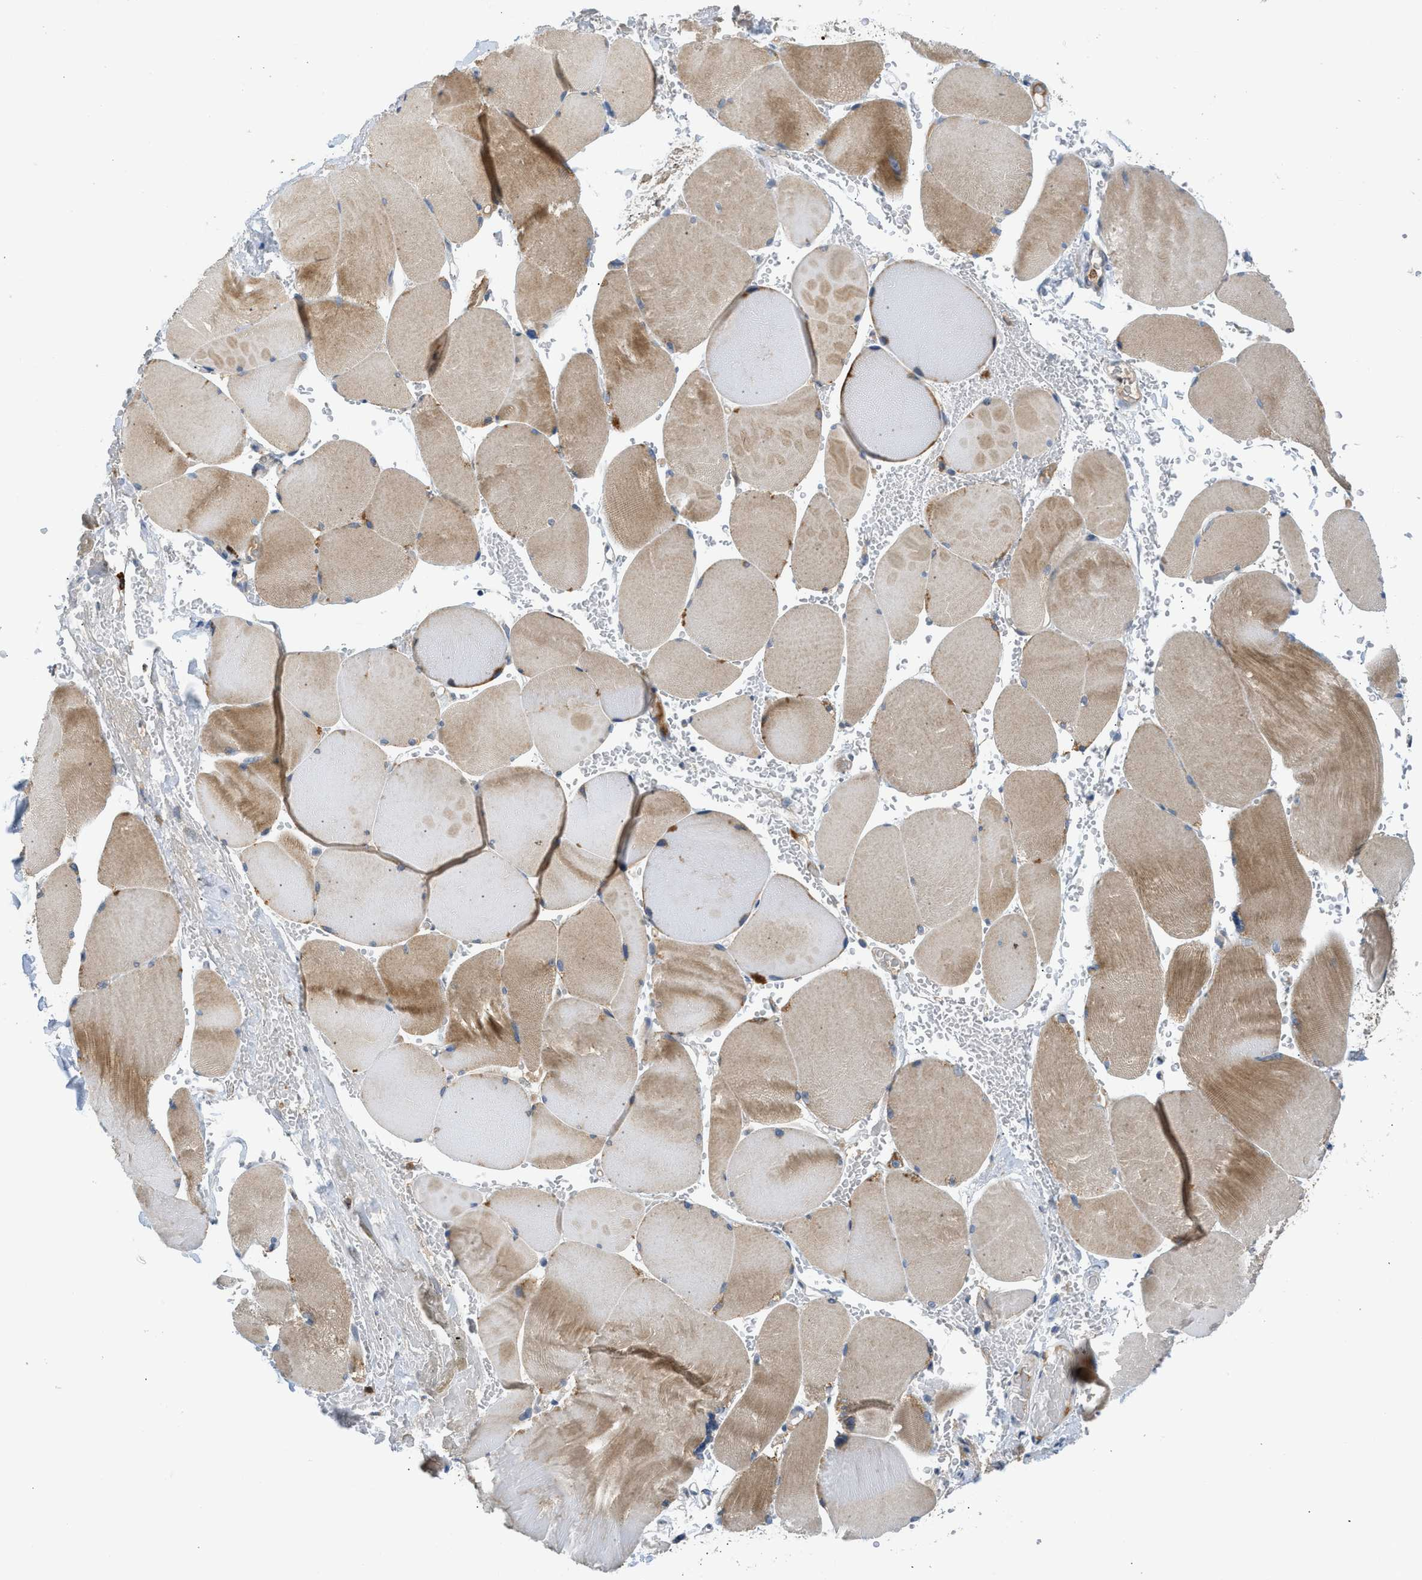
{"staining": {"intensity": "moderate", "quantity": ">75%", "location": "cytoplasmic/membranous"}, "tissue": "skeletal muscle", "cell_type": "Myocytes", "image_type": "normal", "snomed": [{"axis": "morphology", "description": "Normal tissue, NOS"}, {"axis": "topography", "description": "Skin"}, {"axis": "topography", "description": "Skeletal muscle"}], "caption": "Immunohistochemical staining of benign human skeletal muscle shows medium levels of moderate cytoplasmic/membranous positivity in approximately >75% of myocytes. (brown staining indicates protein expression, while blue staining denotes nuclei).", "gene": "RHBDF2", "patient": {"sex": "male", "age": 83}}